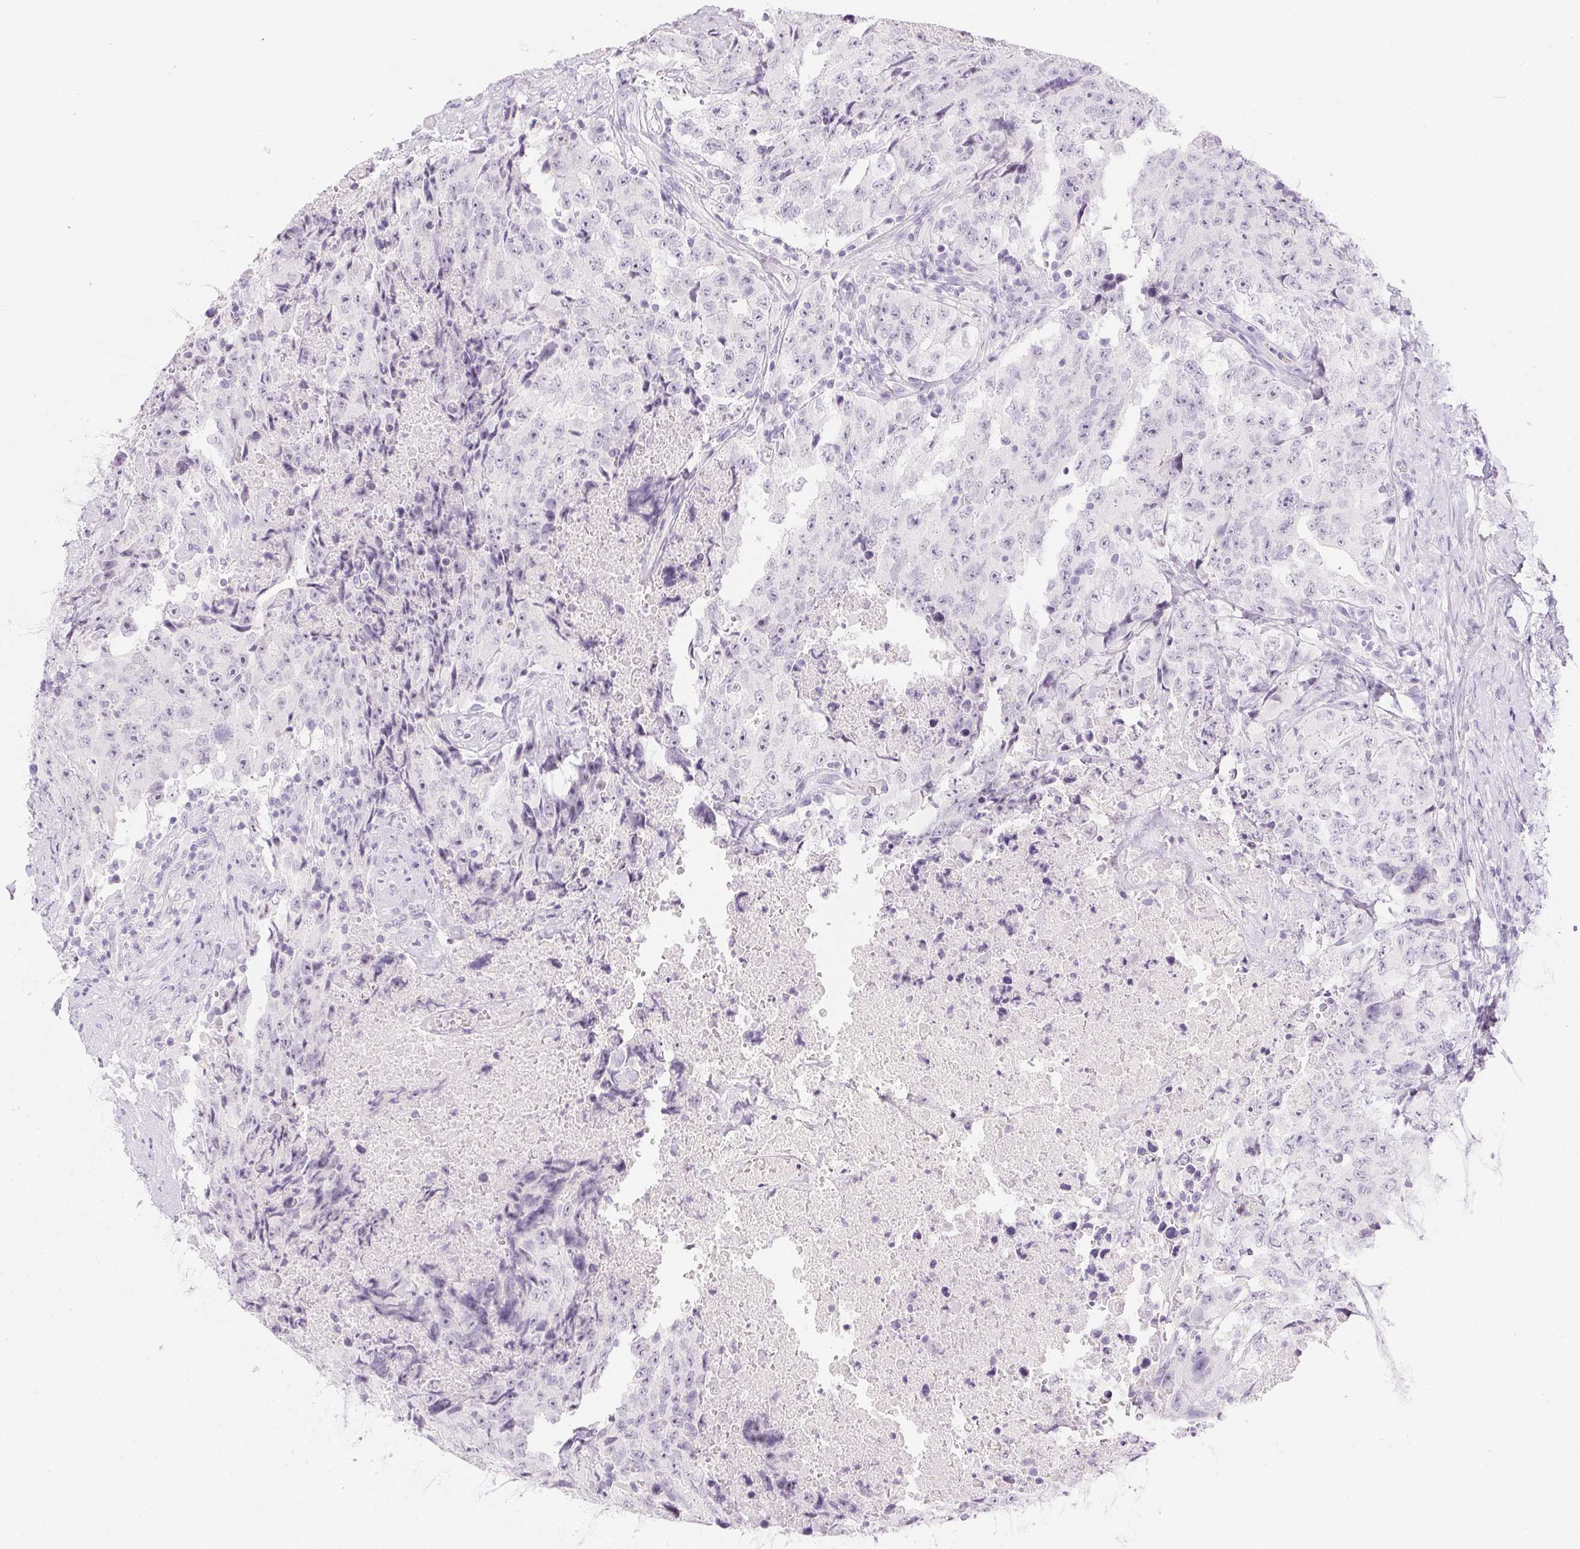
{"staining": {"intensity": "negative", "quantity": "none", "location": "none"}, "tissue": "testis cancer", "cell_type": "Tumor cells", "image_type": "cancer", "snomed": [{"axis": "morphology", "description": "Carcinoma, Embryonal, NOS"}, {"axis": "topography", "description": "Testis"}], "caption": "Immunohistochemistry (IHC) micrograph of human embryonal carcinoma (testis) stained for a protein (brown), which reveals no positivity in tumor cells. Nuclei are stained in blue.", "gene": "PPY", "patient": {"sex": "male", "age": 24}}